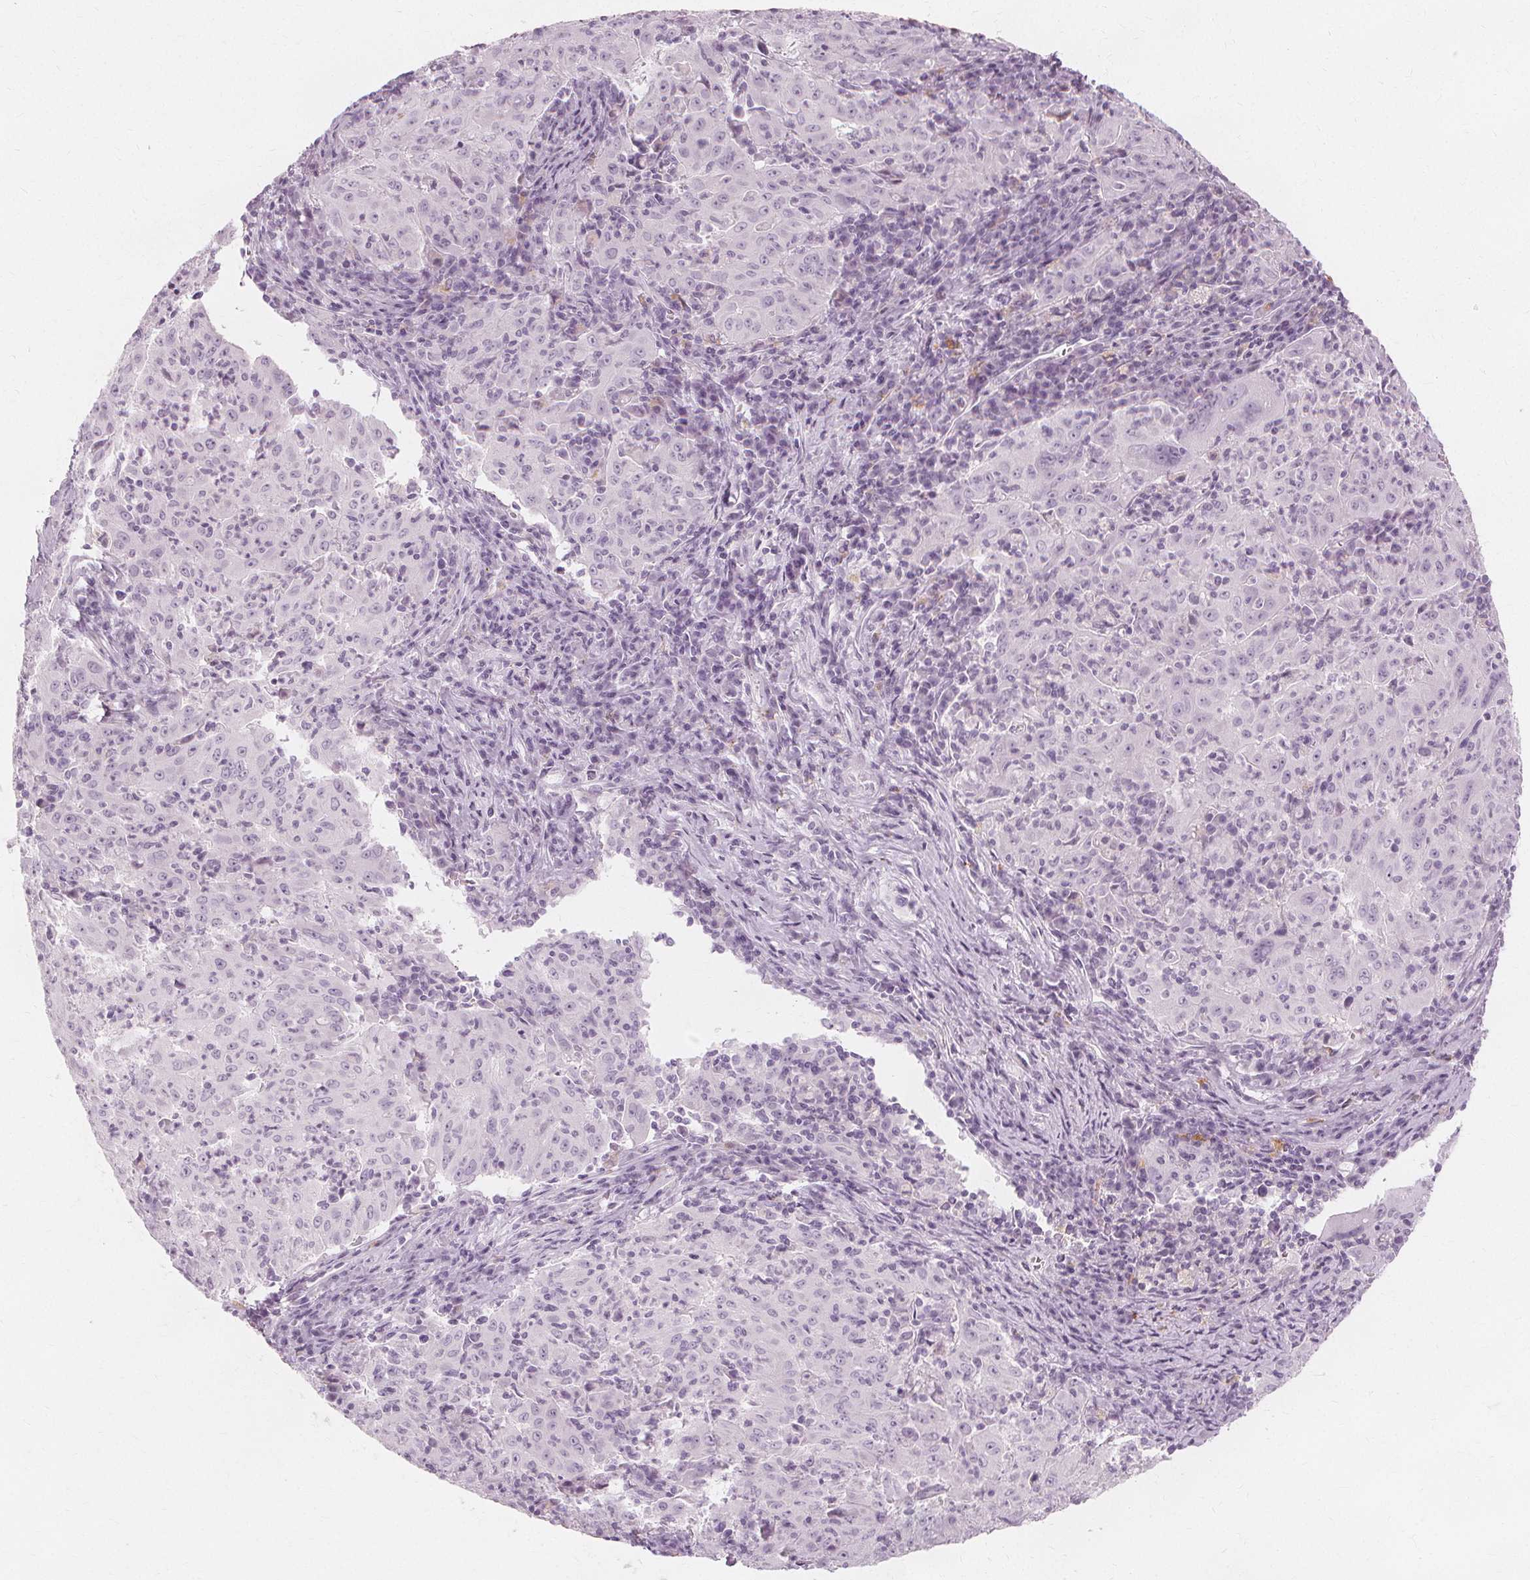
{"staining": {"intensity": "negative", "quantity": "none", "location": "none"}, "tissue": "pancreatic cancer", "cell_type": "Tumor cells", "image_type": "cancer", "snomed": [{"axis": "morphology", "description": "Adenocarcinoma, NOS"}, {"axis": "topography", "description": "Pancreas"}], "caption": "Tumor cells show no significant positivity in pancreatic cancer.", "gene": "TFF1", "patient": {"sex": "male", "age": 63}}